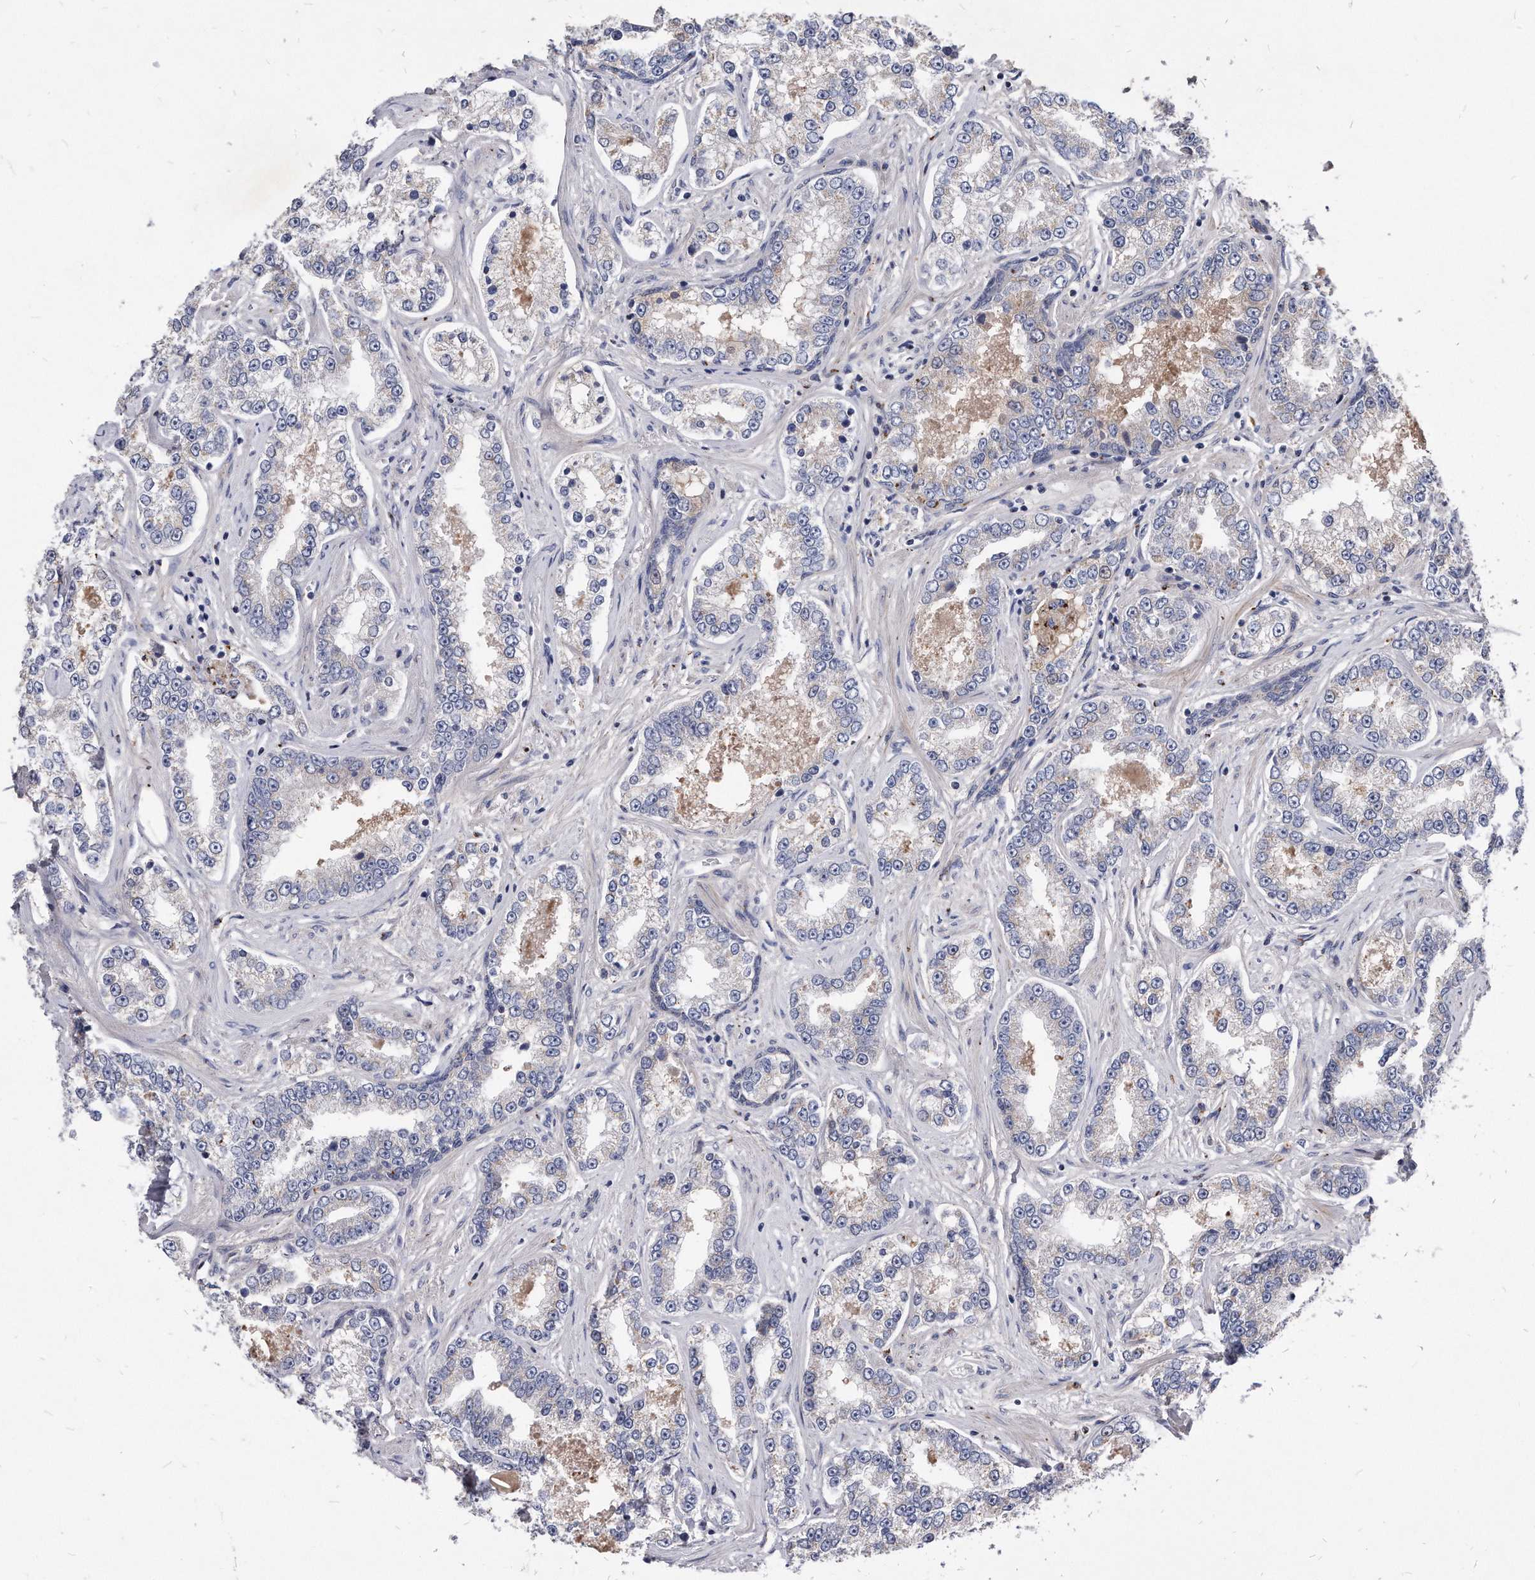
{"staining": {"intensity": "negative", "quantity": "none", "location": "none"}, "tissue": "prostate cancer", "cell_type": "Tumor cells", "image_type": "cancer", "snomed": [{"axis": "morphology", "description": "Normal tissue, NOS"}, {"axis": "morphology", "description": "Adenocarcinoma, High grade"}, {"axis": "topography", "description": "Prostate"}], "caption": "Tumor cells show no significant protein staining in adenocarcinoma (high-grade) (prostate). Brightfield microscopy of immunohistochemistry (IHC) stained with DAB (3,3'-diaminobenzidine) (brown) and hematoxylin (blue), captured at high magnification.", "gene": "MGAT4A", "patient": {"sex": "male", "age": 83}}